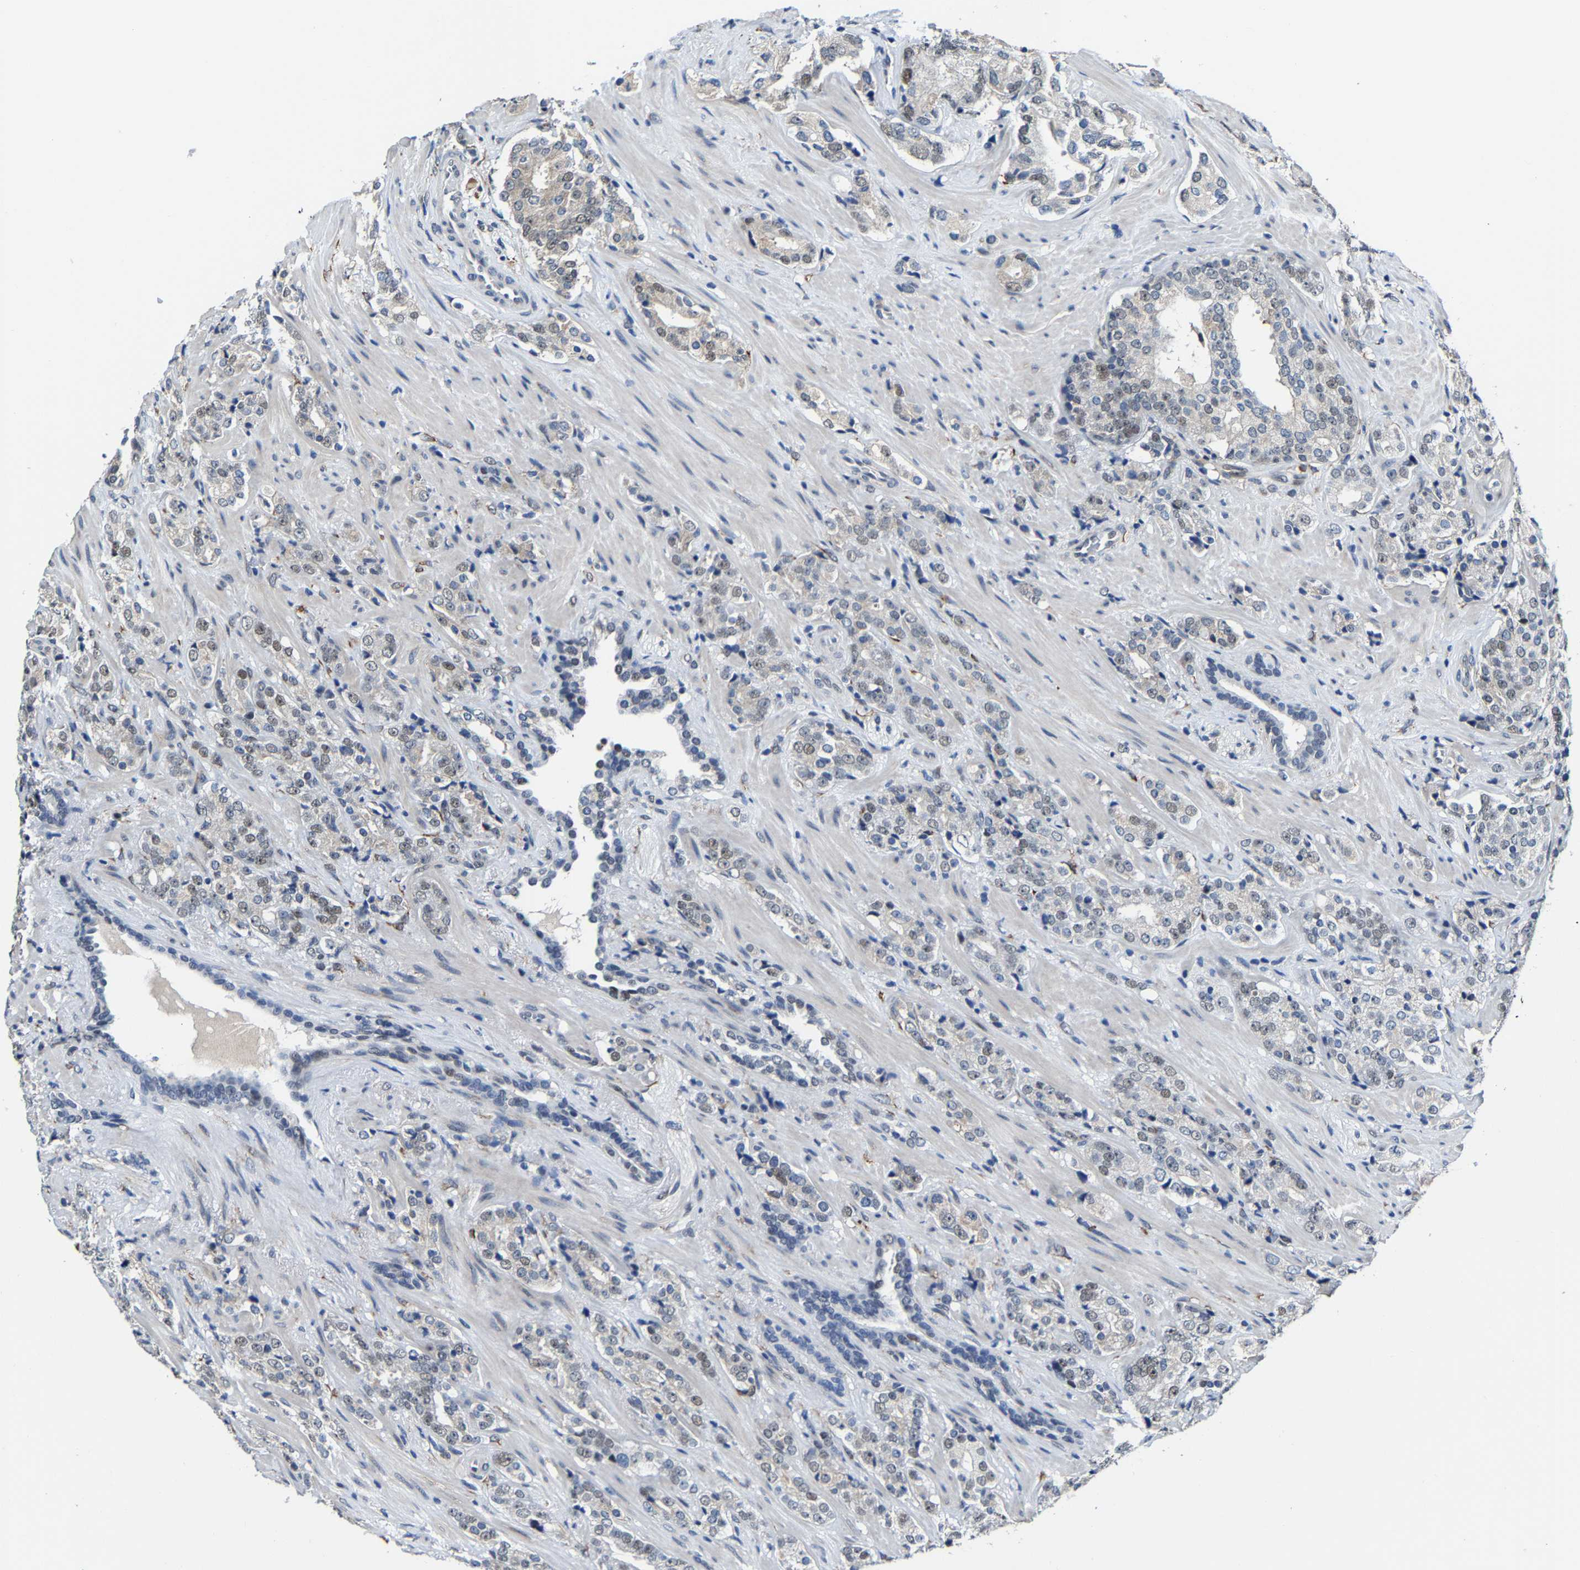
{"staining": {"intensity": "weak", "quantity": "<25%", "location": "nuclear"}, "tissue": "prostate cancer", "cell_type": "Tumor cells", "image_type": "cancer", "snomed": [{"axis": "morphology", "description": "Adenocarcinoma, High grade"}, {"axis": "topography", "description": "Prostate"}], "caption": "Immunohistochemistry of prostate high-grade adenocarcinoma exhibits no expression in tumor cells.", "gene": "METTL1", "patient": {"sex": "male", "age": 71}}